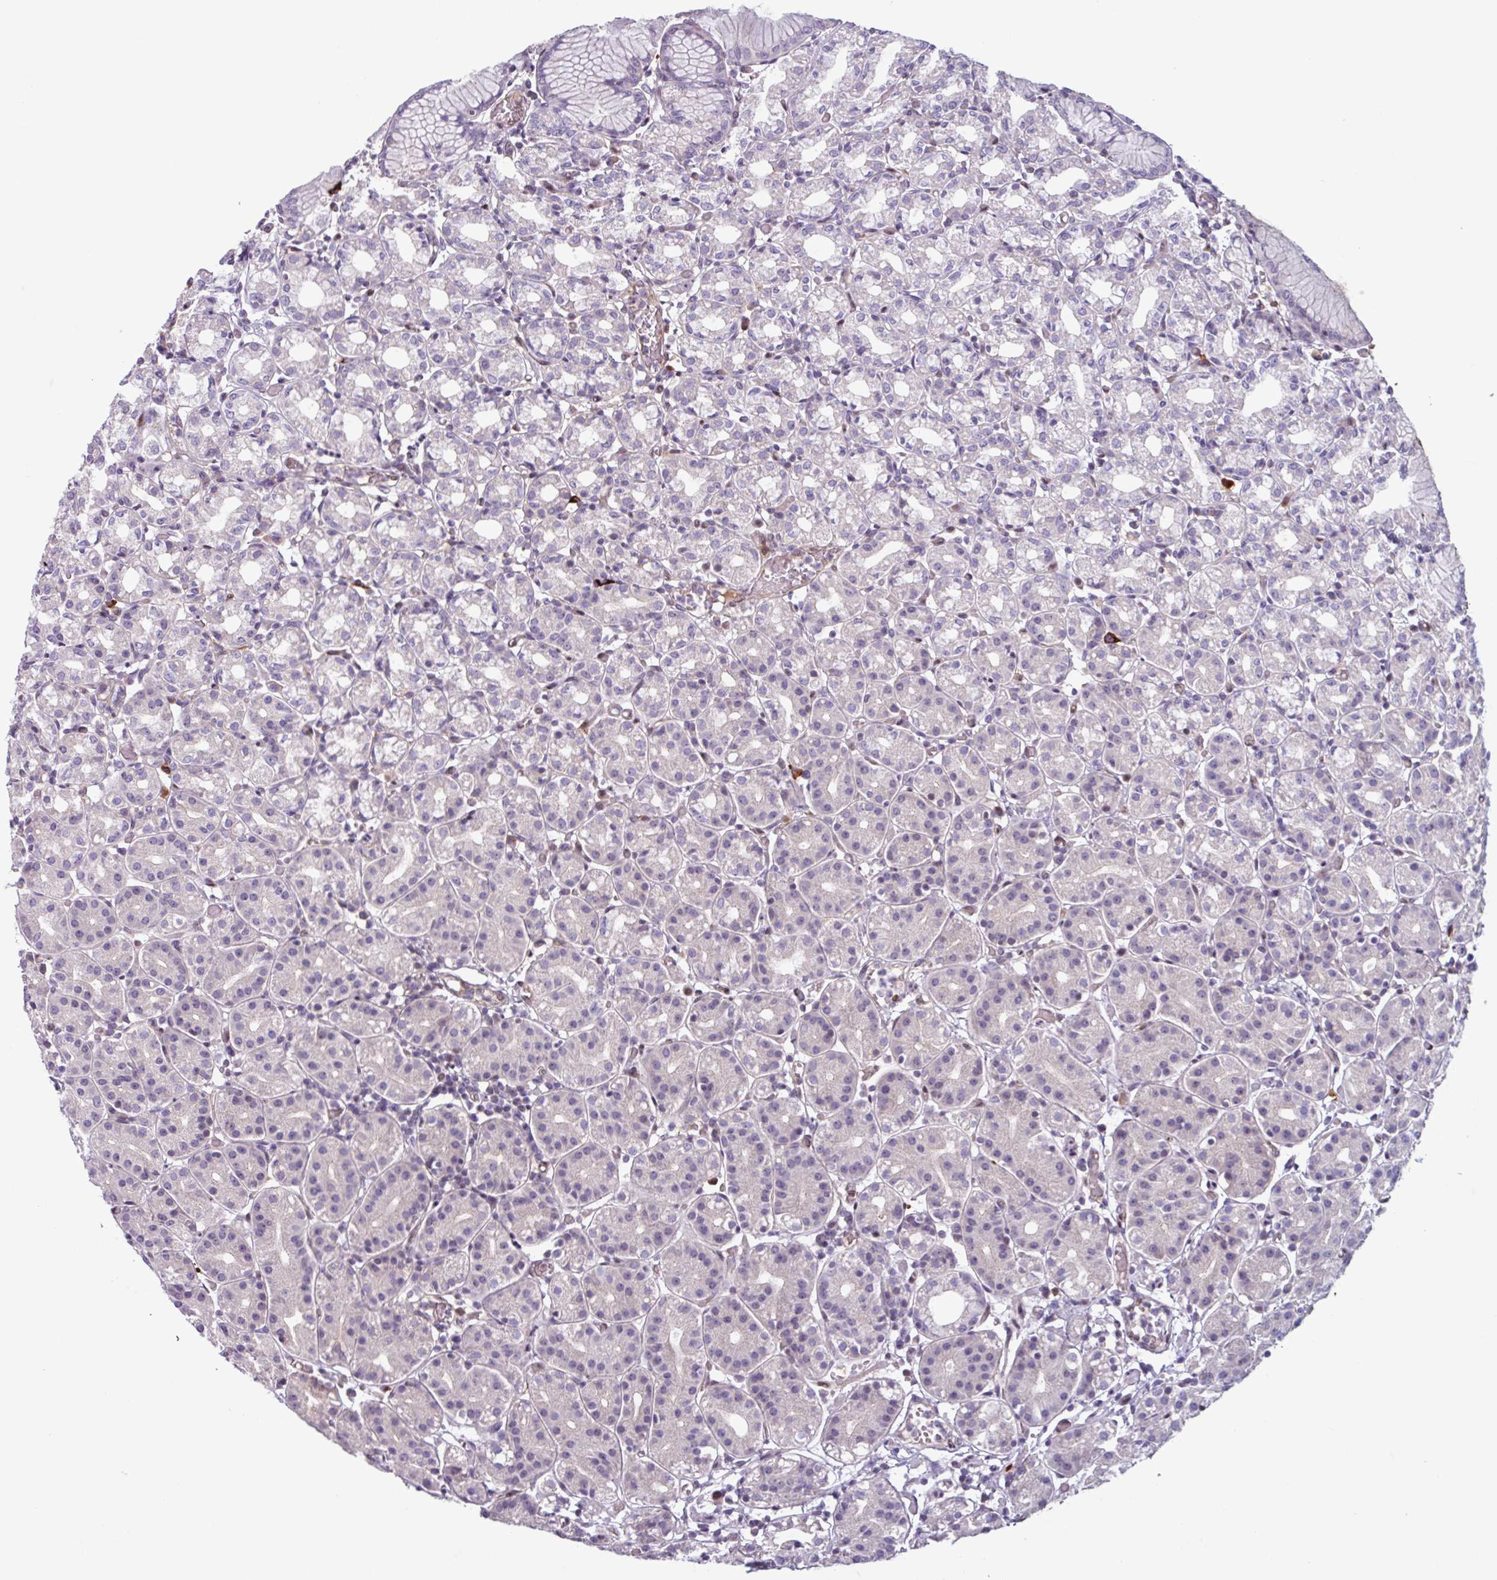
{"staining": {"intensity": "weak", "quantity": "<25%", "location": "nuclear"}, "tissue": "stomach", "cell_type": "Glandular cells", "image_type": "normal", "snomed": [{"axis": "morphology", "description": "Normal tissue, NOS"}, {"axis": "topography", "description": "Stomach"}], "caption": "A high-resolution histopathology image shows immunohistochemistry (IHC) staining of benign stomach, which shows no significant expression in glandular cells.", "gene": "ZNF575", "patient": {"sex": "female", "age": 57}}